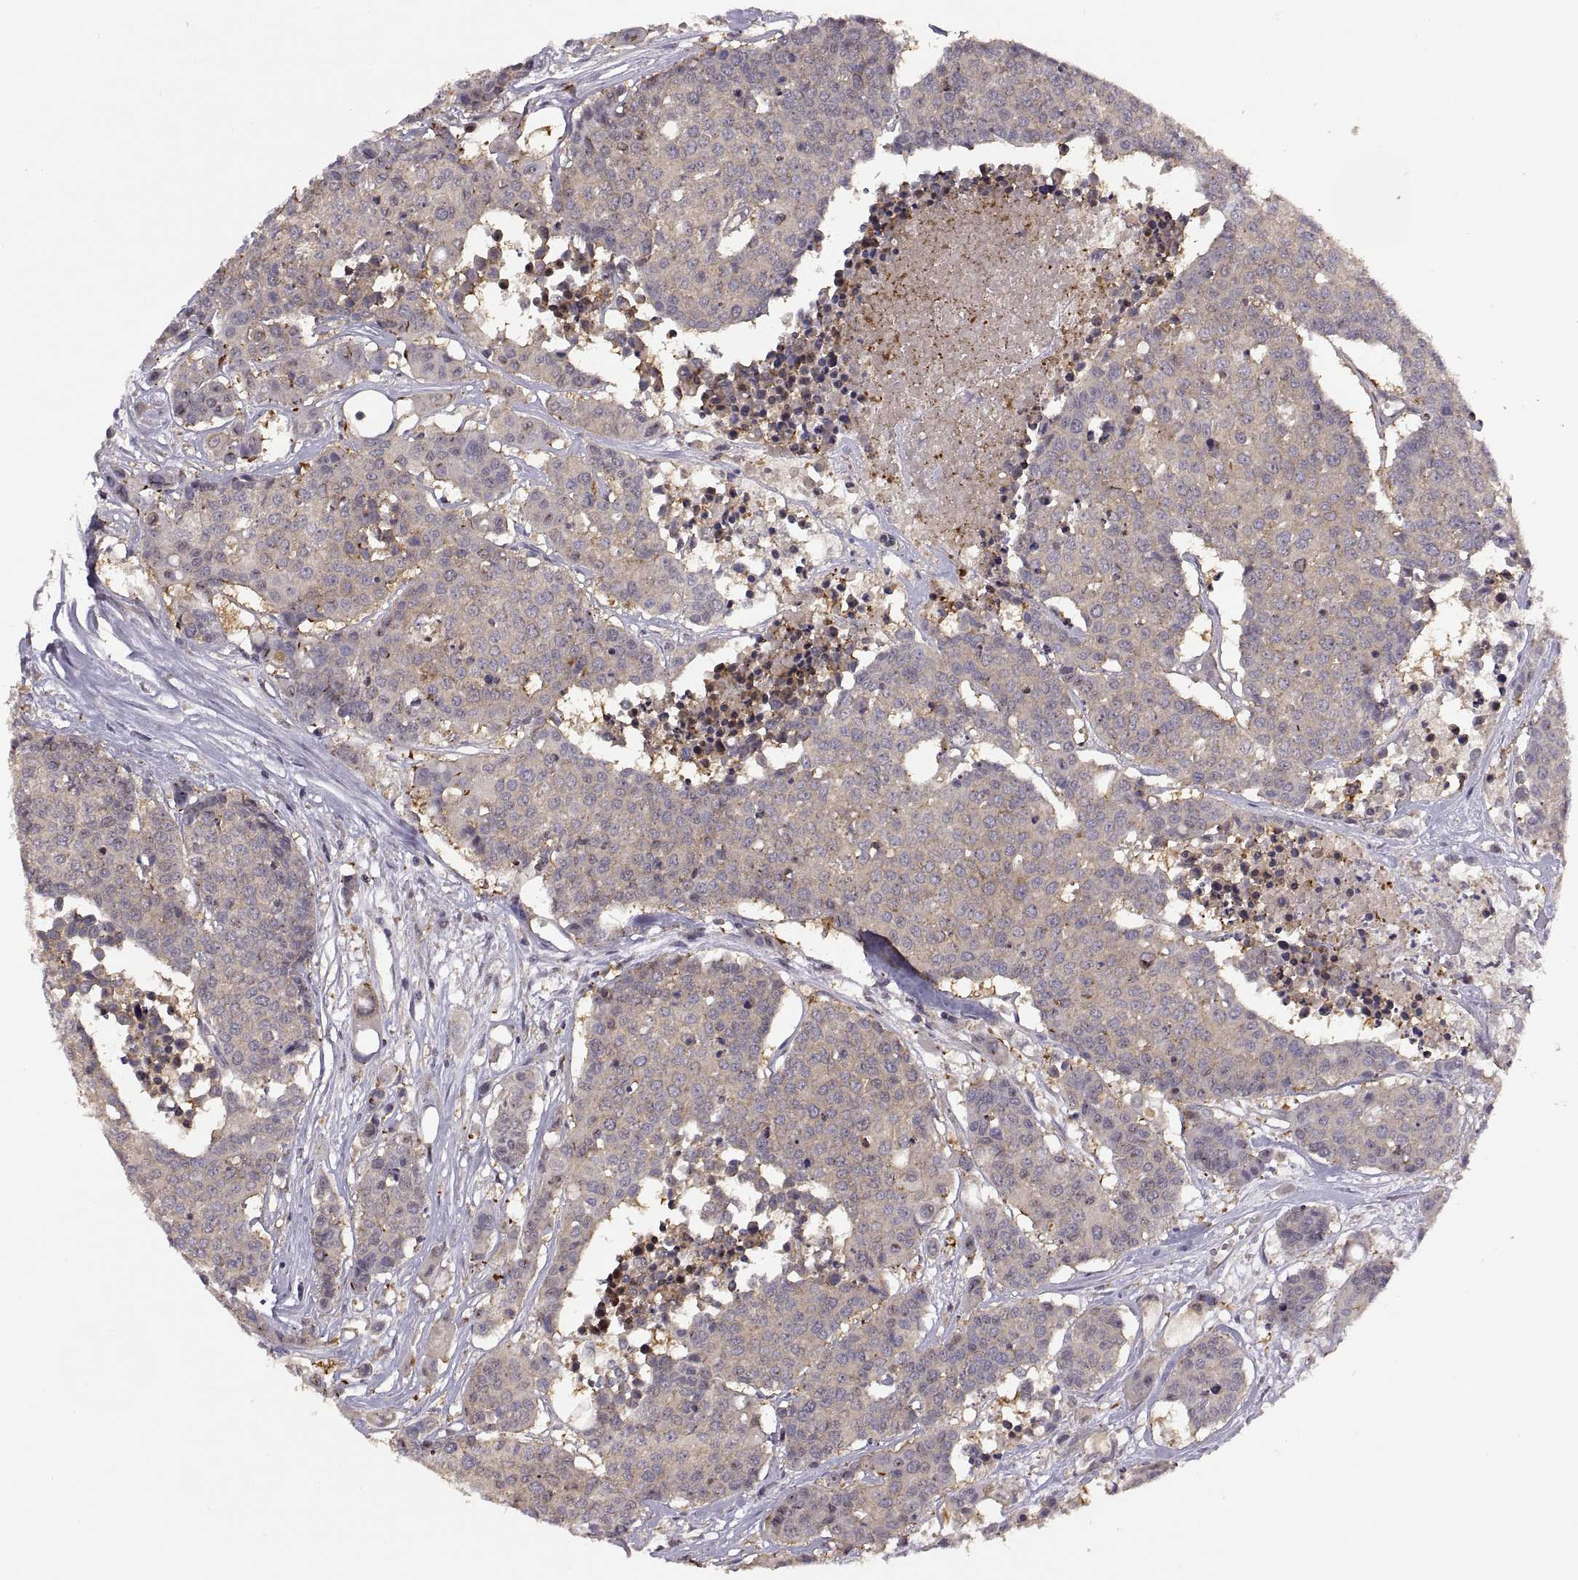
{"staining": {"intensity": "negative", "quantity": "none", "location": "none"}, "tissue": "carcinoid", "cell_type": "Tumor cells", "image_type": "cancer", "snomed": [{"axis": "morphology", "description": "Carcinoid, malignant, NOS"}, {"axis": "topography", "description": "Colon"}], "caption": "High power microscopy micrograph of an immunohistochemistry (IHC) image of malignant carcinoid, revealing no significant staining in tumor cells.", "gene": "NMNAT2", "patient": {"sex": "male", "age": 81}}